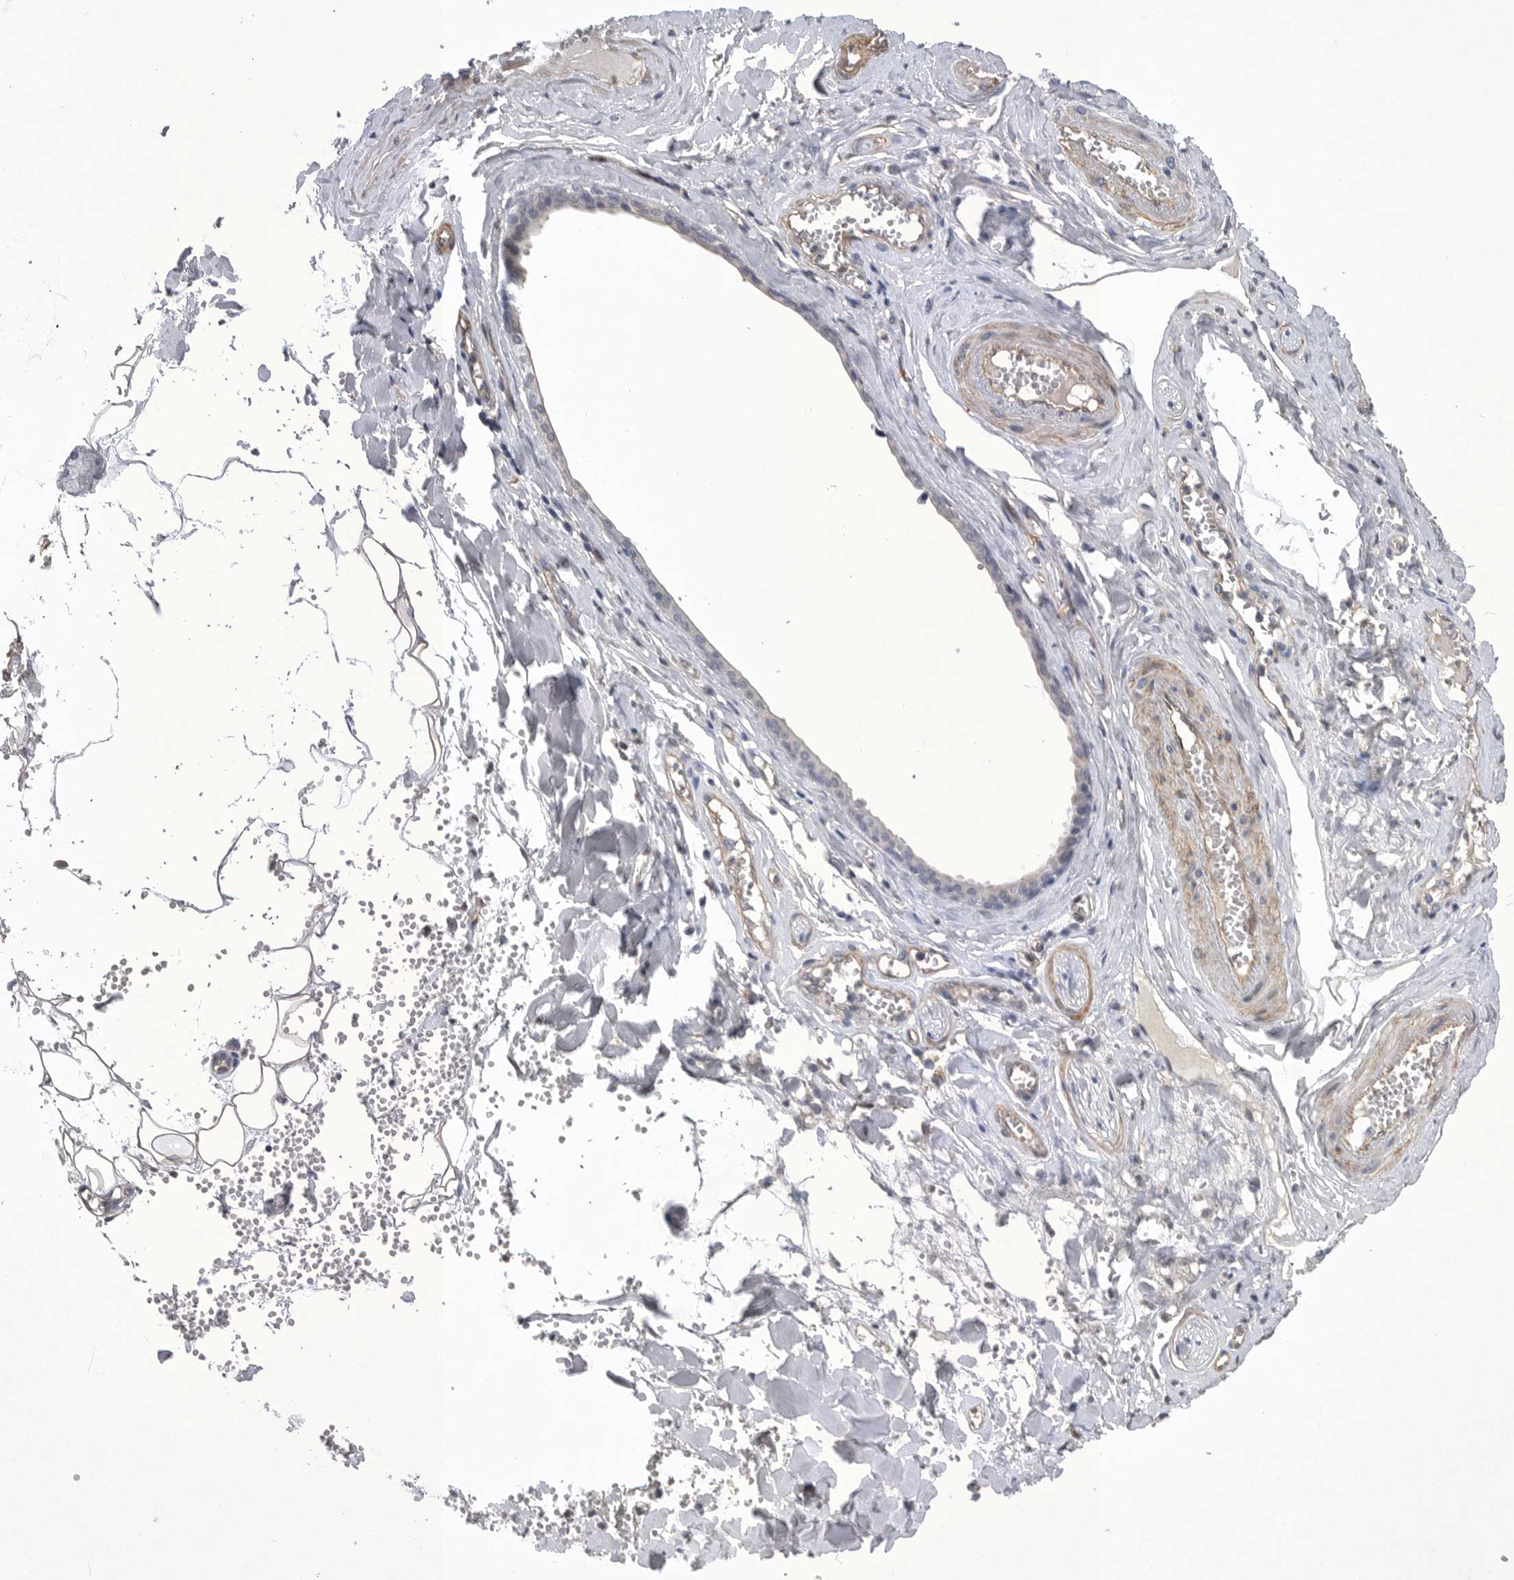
{"staining": {"intensity": "weak", "quantity": "<25%", "location": "cytoplasmic/membranous"}, "tissue": "salivary gland", "cell_type": "Glandular cells", "image_type": "normal", "snomed": [{"axis": "morphology", "description": "Normal tissue, NOS"}, {"axis": "topography", "description": "Salivary gland"}], "caption": "IHC photomicrograph of benign salivary gland: salivary gland stained with DAB (3,3'-diaminobenzidine) shows no significant protein staining in glandular cells. (DAB IHC, high magnification).", "gene": "ANKFY1", "patient": {"sex": "male", "age": 62}}